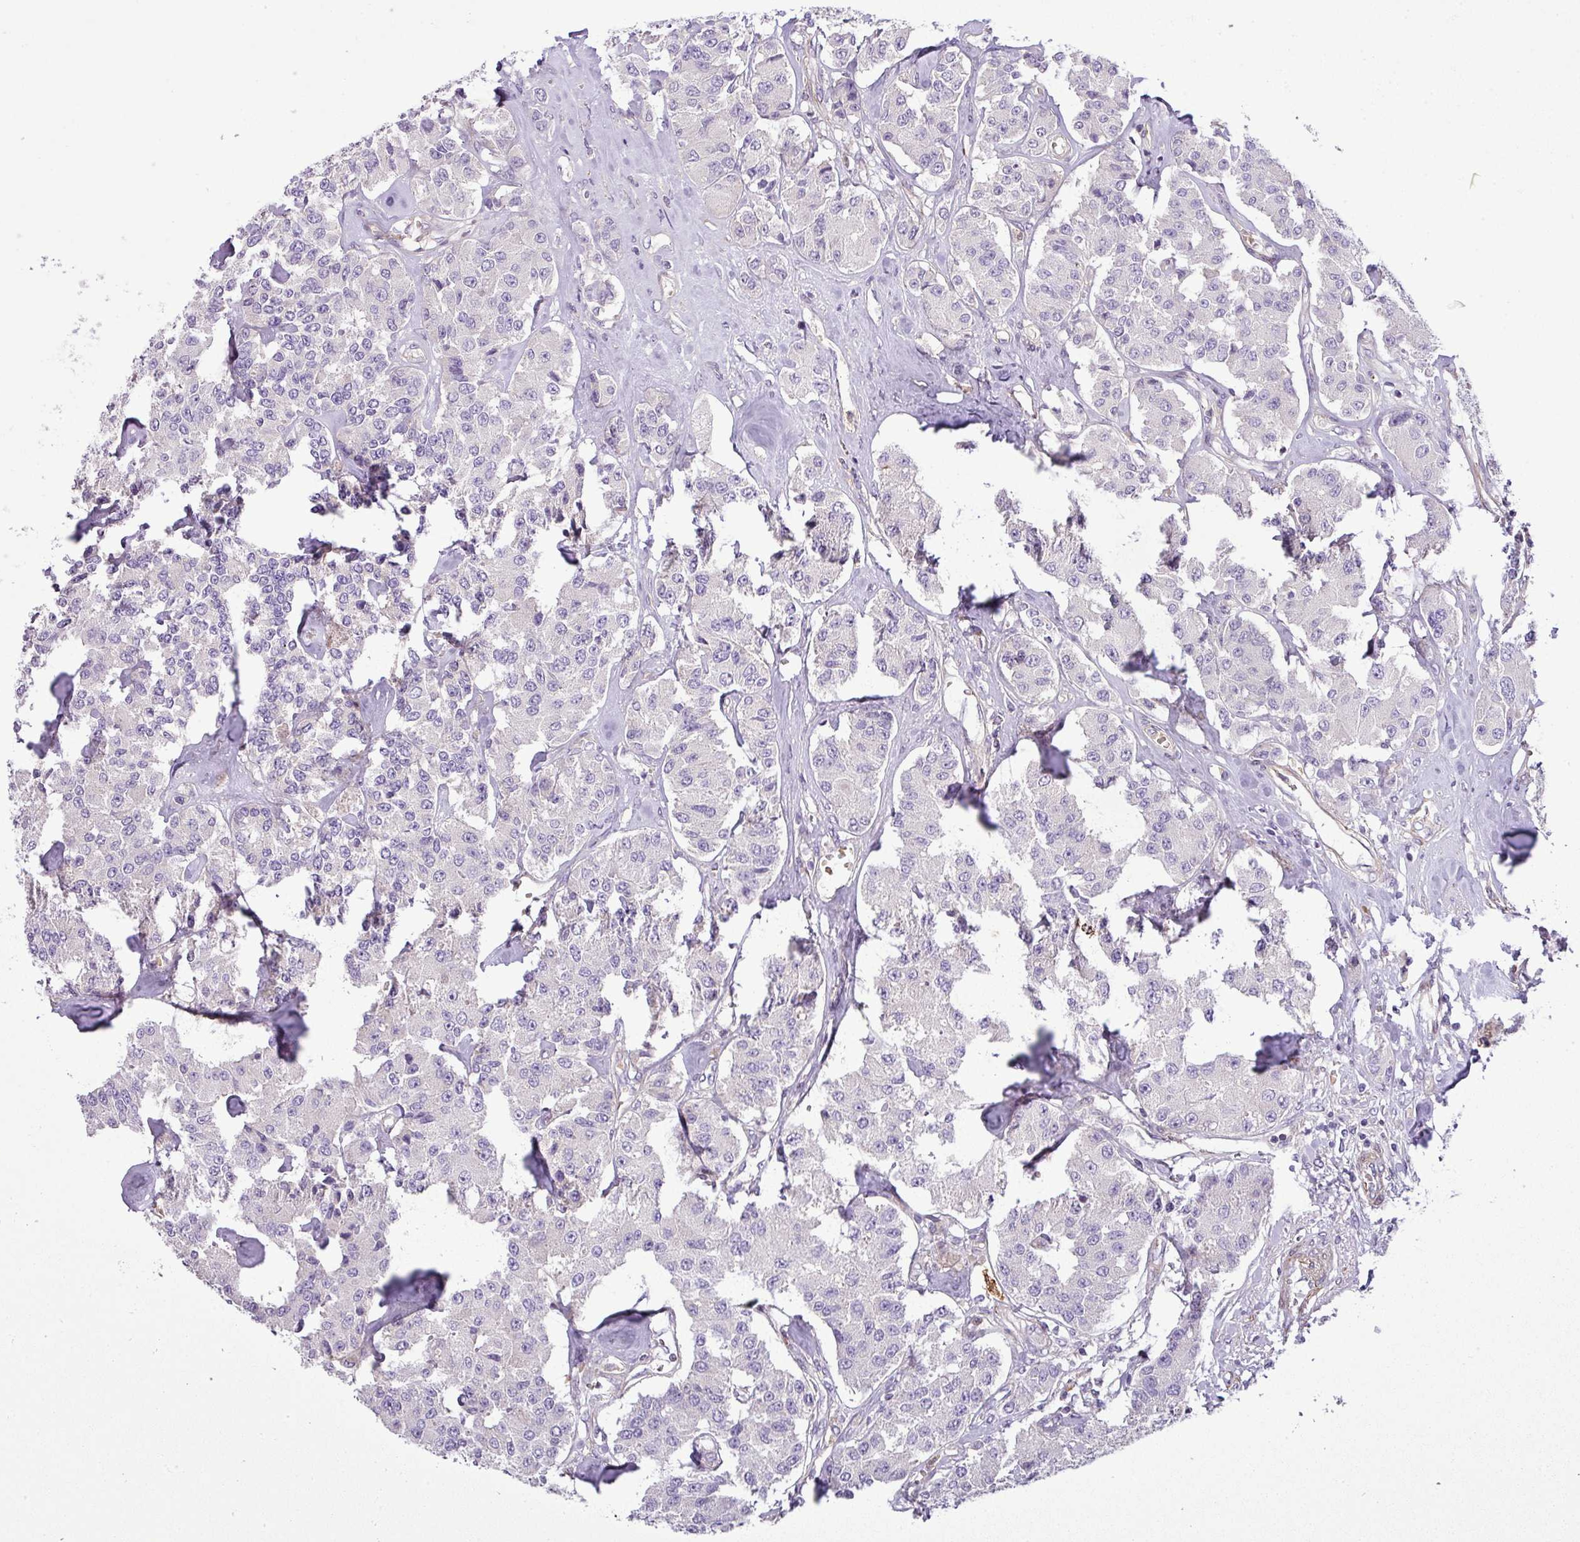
{"staining": {"intensity": "negative", "quantity": "none", "location": "none"}, "tissue": "carcinoid", "cell_type": "Tumor cells", "image_type": "cancer", "snomed": [{"axis": "morphology", "description": "Carcinoid, malignant, NOS"}, {"axis": "topography", "description": "Pancreas"}], "caption": "Immunohistochemistry (IHC) micrograph of neoplastic tissue: carcinoid (malignant) stained with DAB displays no significant protein positivity in tumor cells.", "gene": "NBEAL2", "patient": {"sex": "male", "age": 41}}